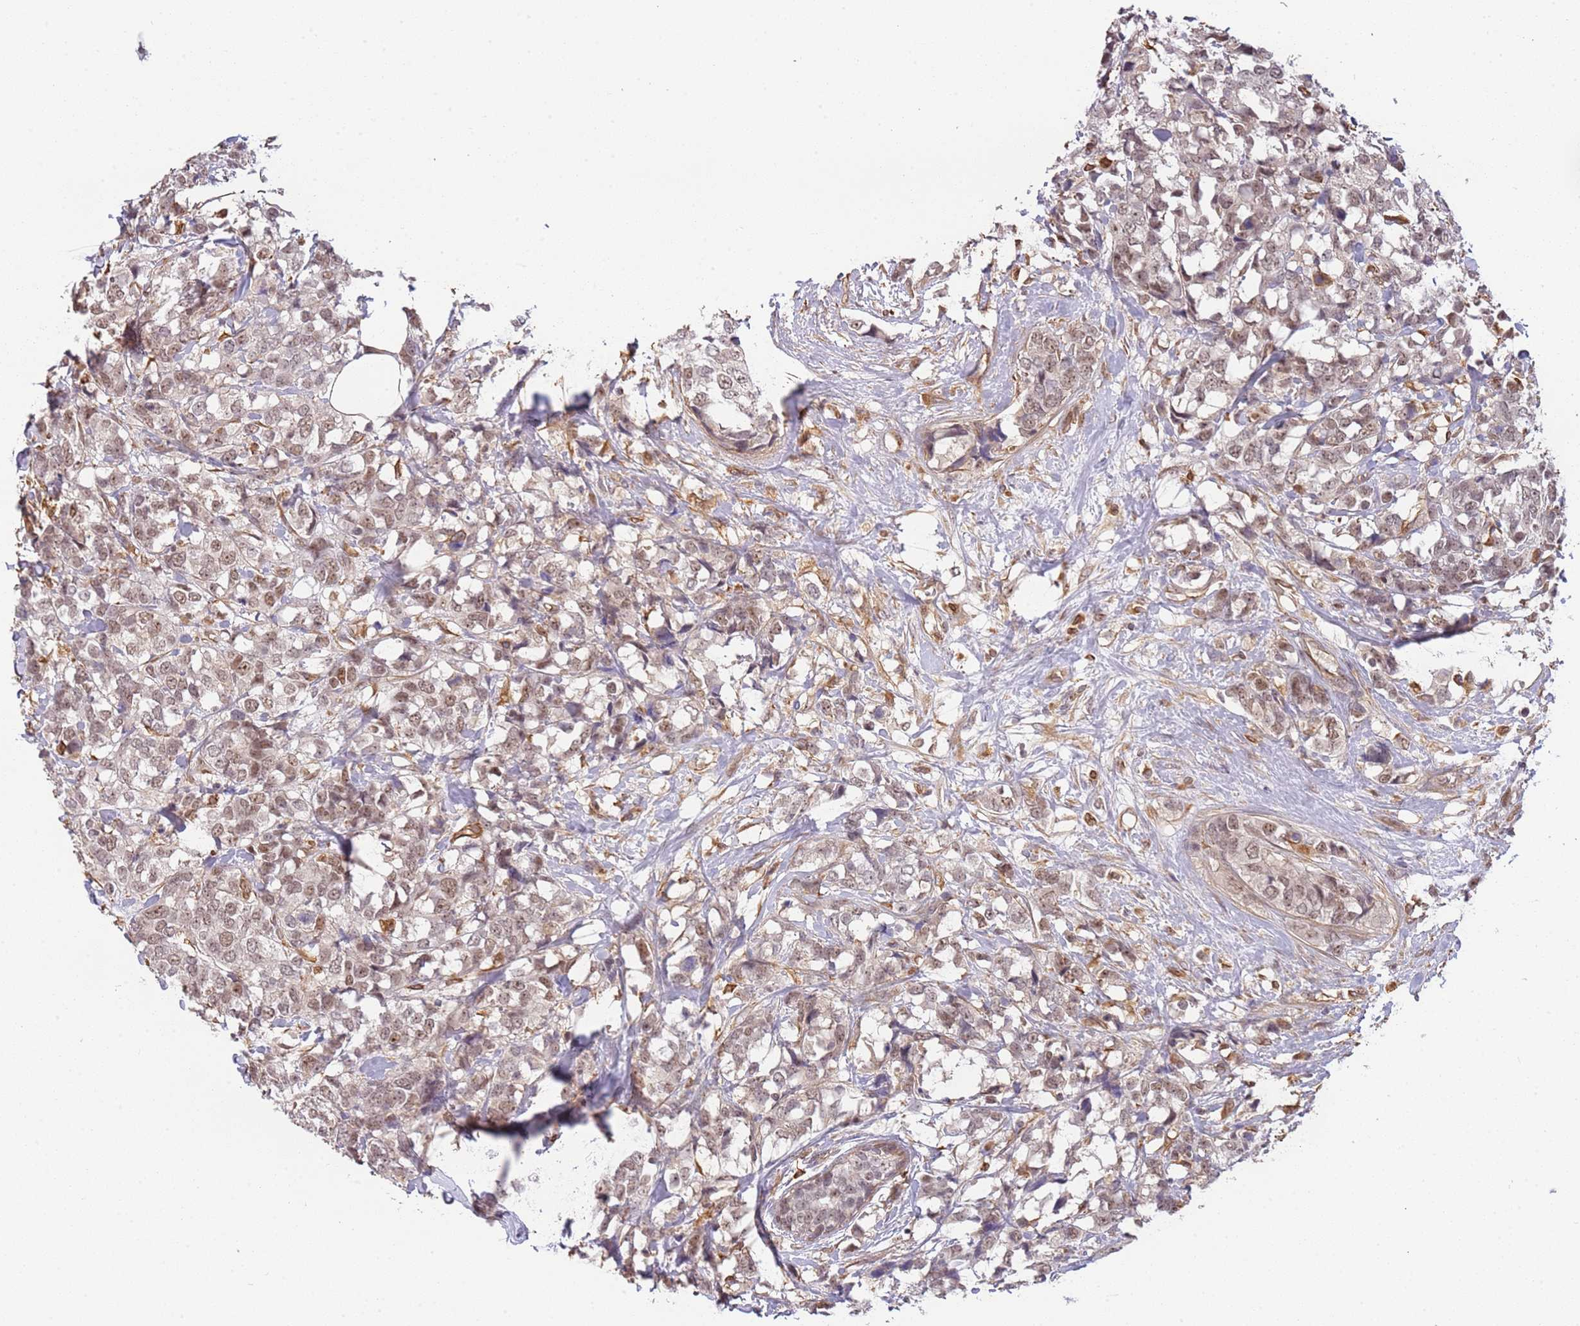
{"staining": {"intensity": "weak", "quantity": ">75%", "location": "nuclear"}, "tissue": "breast cancer", "cell_type": "Tumor cells", "image_type": "cancer", "snomed": [{"axis": "morphology", "description": "Lobular carcinoma"}, {"axis": "topography", "description": "Breast"}], "caption": "A micrograph showing weak nuclear expression in approximately >75% of tumor cells in breast lobular carcinoma, as visualized by brown immunohistochemical staining.", "gene": "SURF2", "patient": {"sex": "female", "age": 59}}